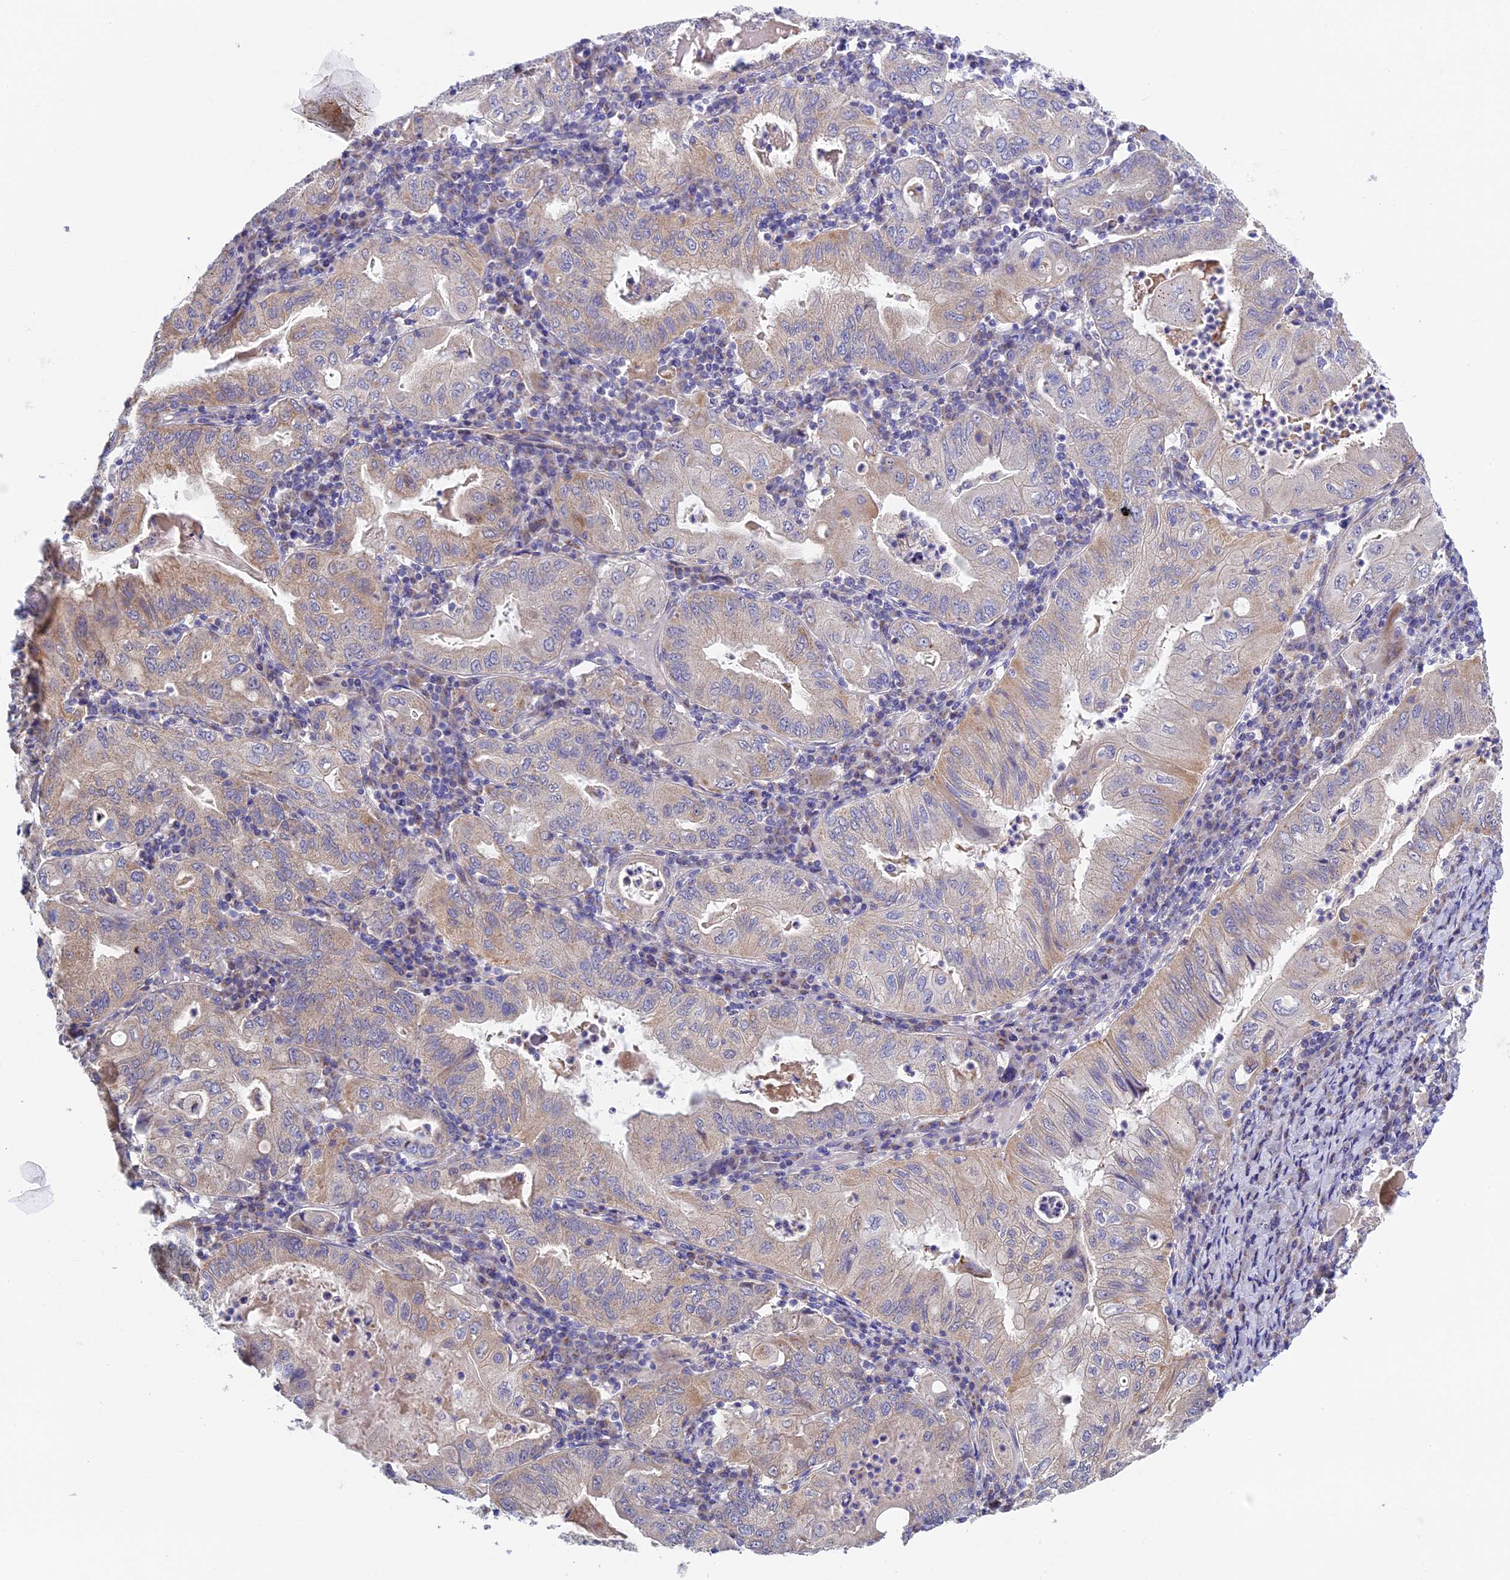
{"staining": {"intensity": "moderate", "quantity": "25%-75%", "location": "cytoplasmic/membranous"}, "tissue": "stomach cancer", "cell_type": "Tumor cells", "image_type": "cancer", "snomed": [{"axis": "morphology", "description": "Normal tissue, NOS"}, {"axis": "morphology", "description": "Adenocarcinoma, NOS"}, {"axis": "topography", "description": "Esophagus"}, {"axis": "topography", "description": "Stomach, upper"}, {"axis": "topography", "description": "Peripheral nerve tissue"}], "caption": "Protein expression analysis of human stomach cancer reveals moderate cytoplasmic/membranous staining in approximately 25%-75% of tumor cells.", "gene": "ETFDH", "patient": {"sex": "male", "age": 62}}